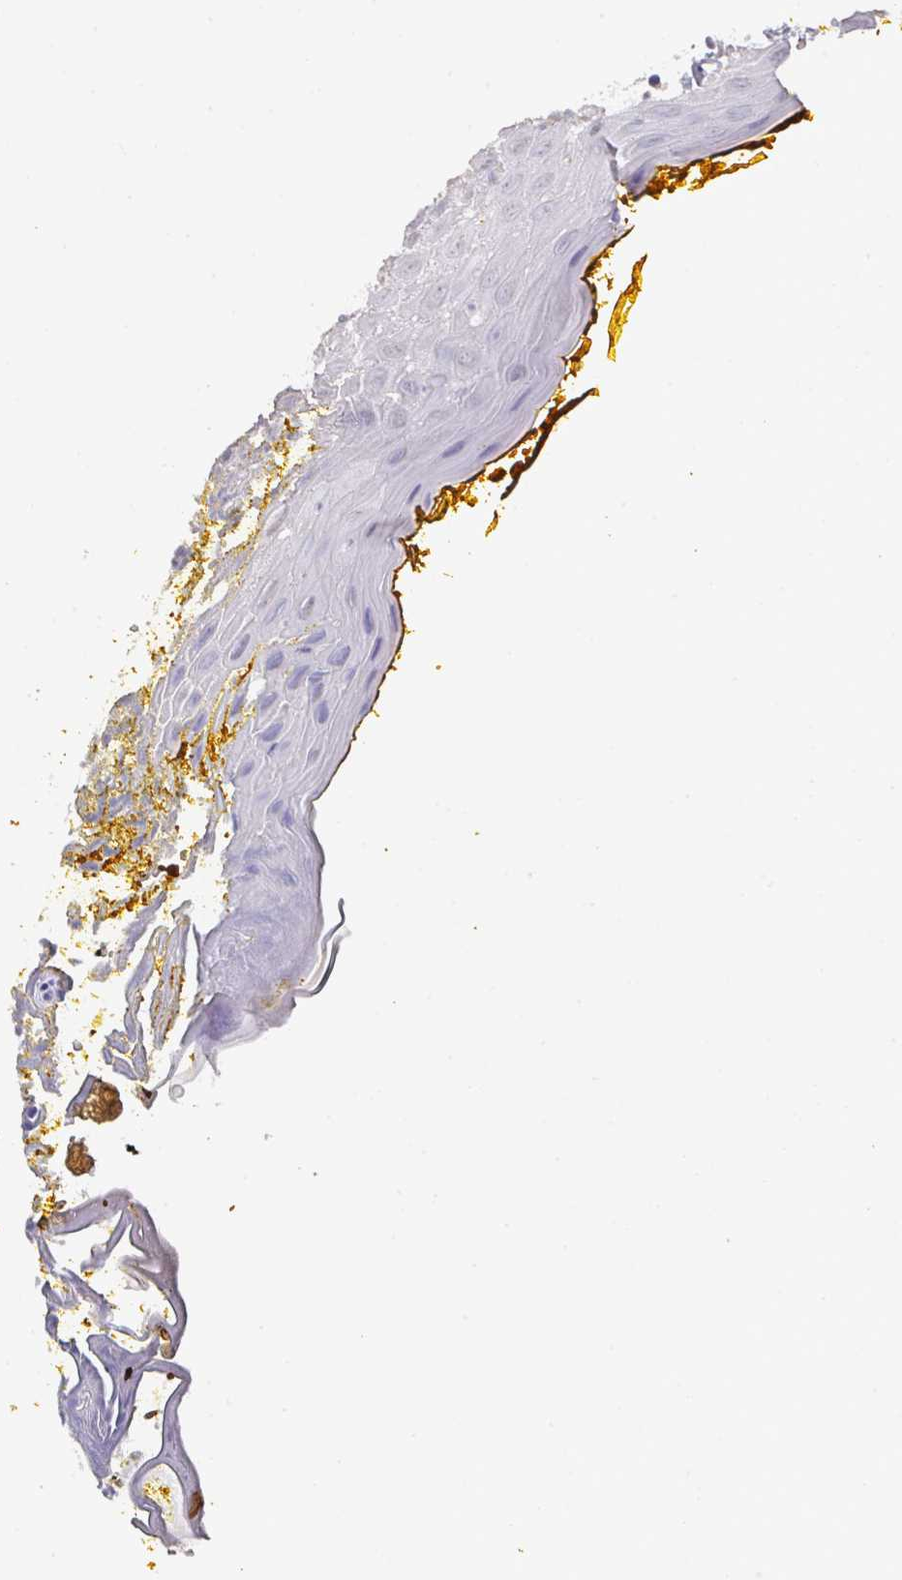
{"staining": {"intensity": "negative", "quantity": "none", "location": "none"}, "tissue": "oral mucosa", "cell_type": "Squamous epithelial cells", "image_type": "normal", "snomed": [{"axis": "morphology", "description": "Normal tissue, NOS"}, {"axis": "morphology", "description": "Squamous cell carcinoma, NOS"}, {"axis": "topography", "description": "Oral tissue"}, {"axis": "topography", "description": "Tounge, NOS"}, {"axis": "topography", "description": "Head-Neck"}], "caption": "Immunohistochemistry photomicrograph of unremarkable oral mucosa stained for a protein (brown), which exhibits no staining in squamous epithelial cells.", "gene": "DAZ1", "patient": {"sex": "male", "age": 76}}